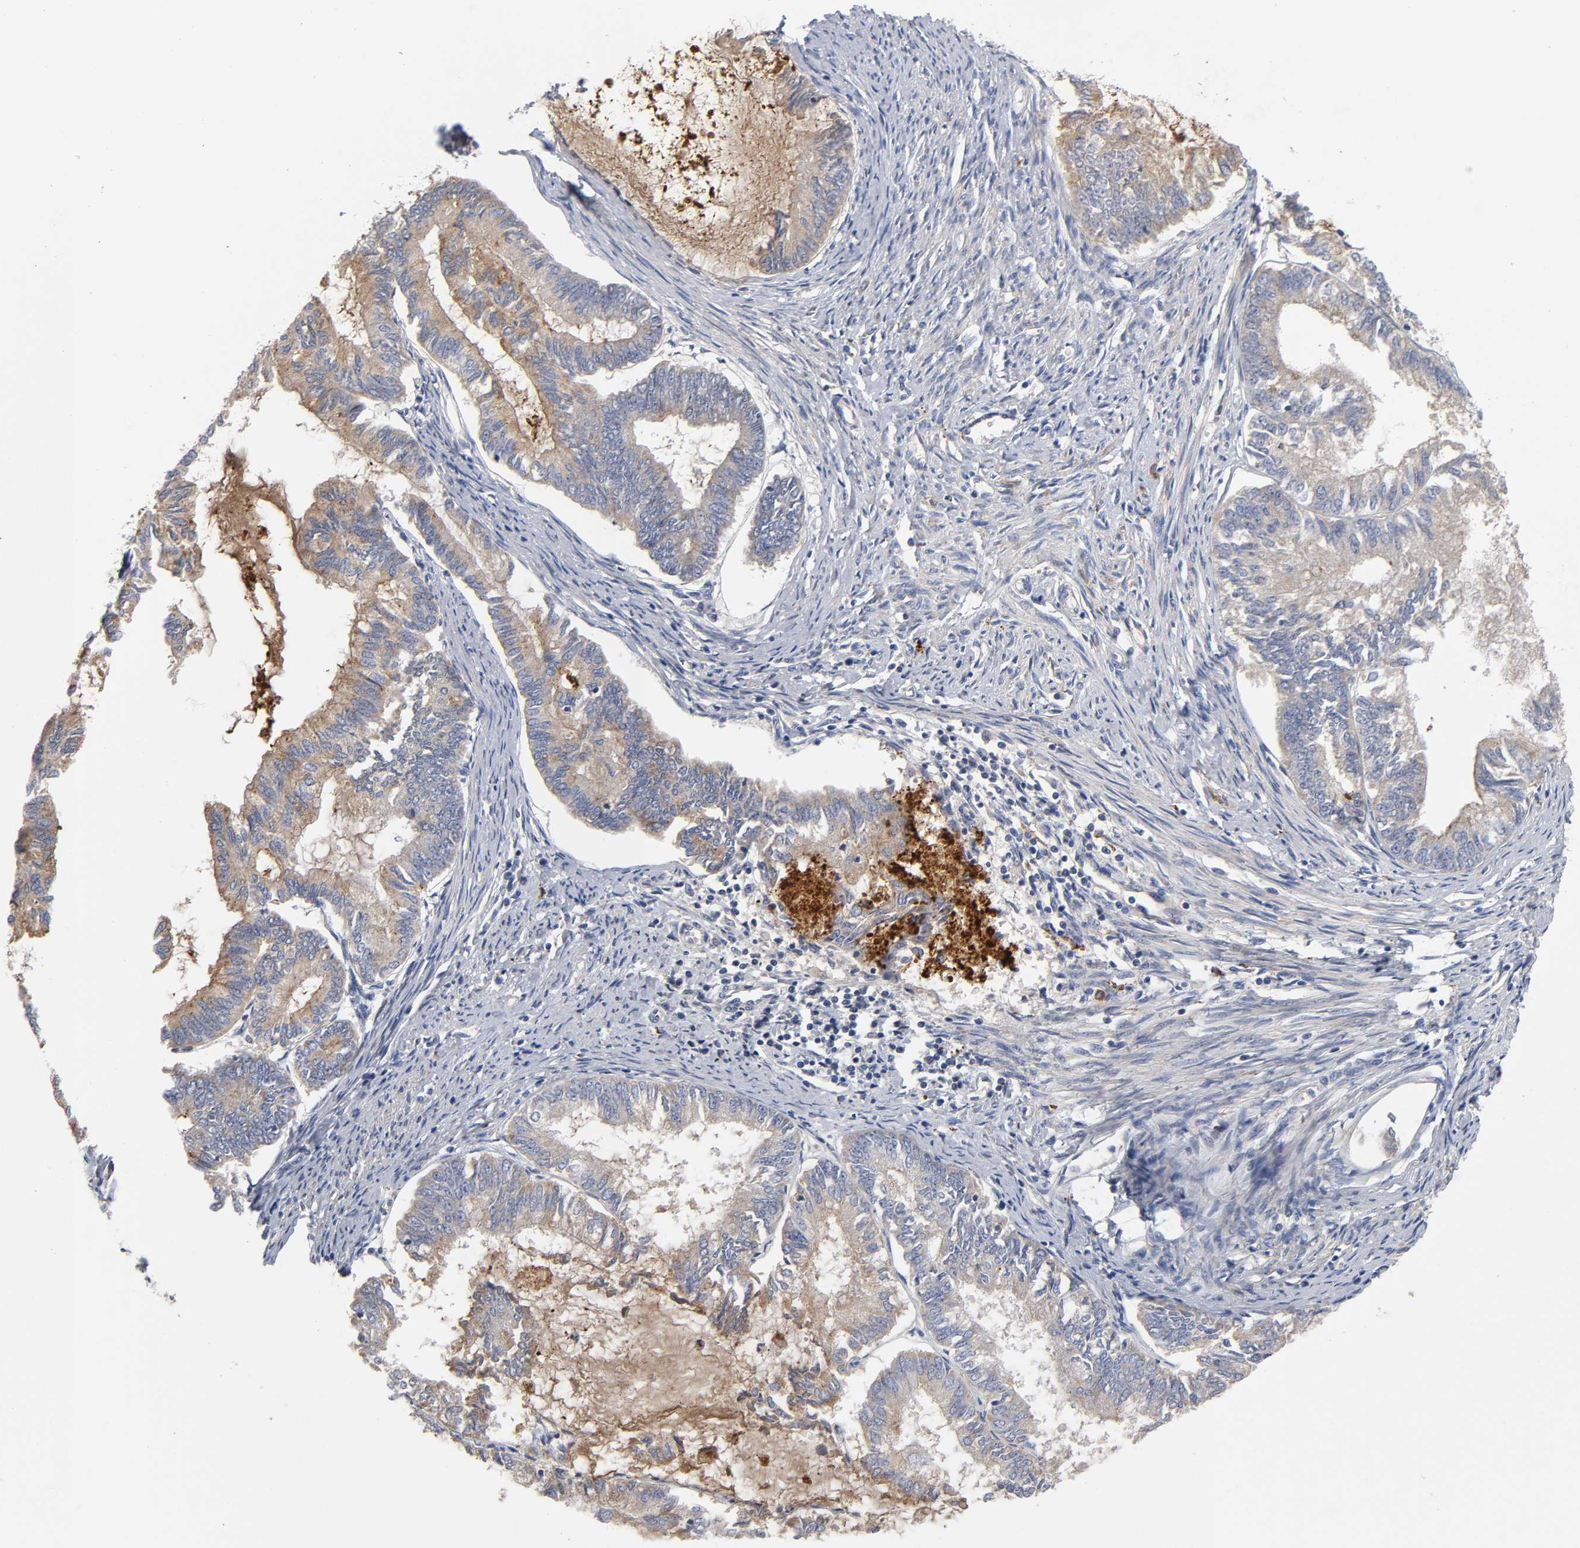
{"staining": {"intensity": "weak", "quantity": ">75%", "location": "cytoplasmic/membranous"}, "tissue": "endometrial cancer", "cell_type": "Tumor cells", "image_type": "cancer", "snomed": [{"axis": "morphology", "description": "Adenocarcinoma, NOS"}, {"axis": "topography", "description": "Endometrium"}], "caption": "Tumor cells exhibit low levels of weak cytoplasmic/membranous expression in about >75% of cells in endometrial cancer (adenocarcinoma). (DAB = brown stain, brightfield microscopy at high magnification).", "gene": "C17orf75", "patient": {"sex": "female", "age": 86}}